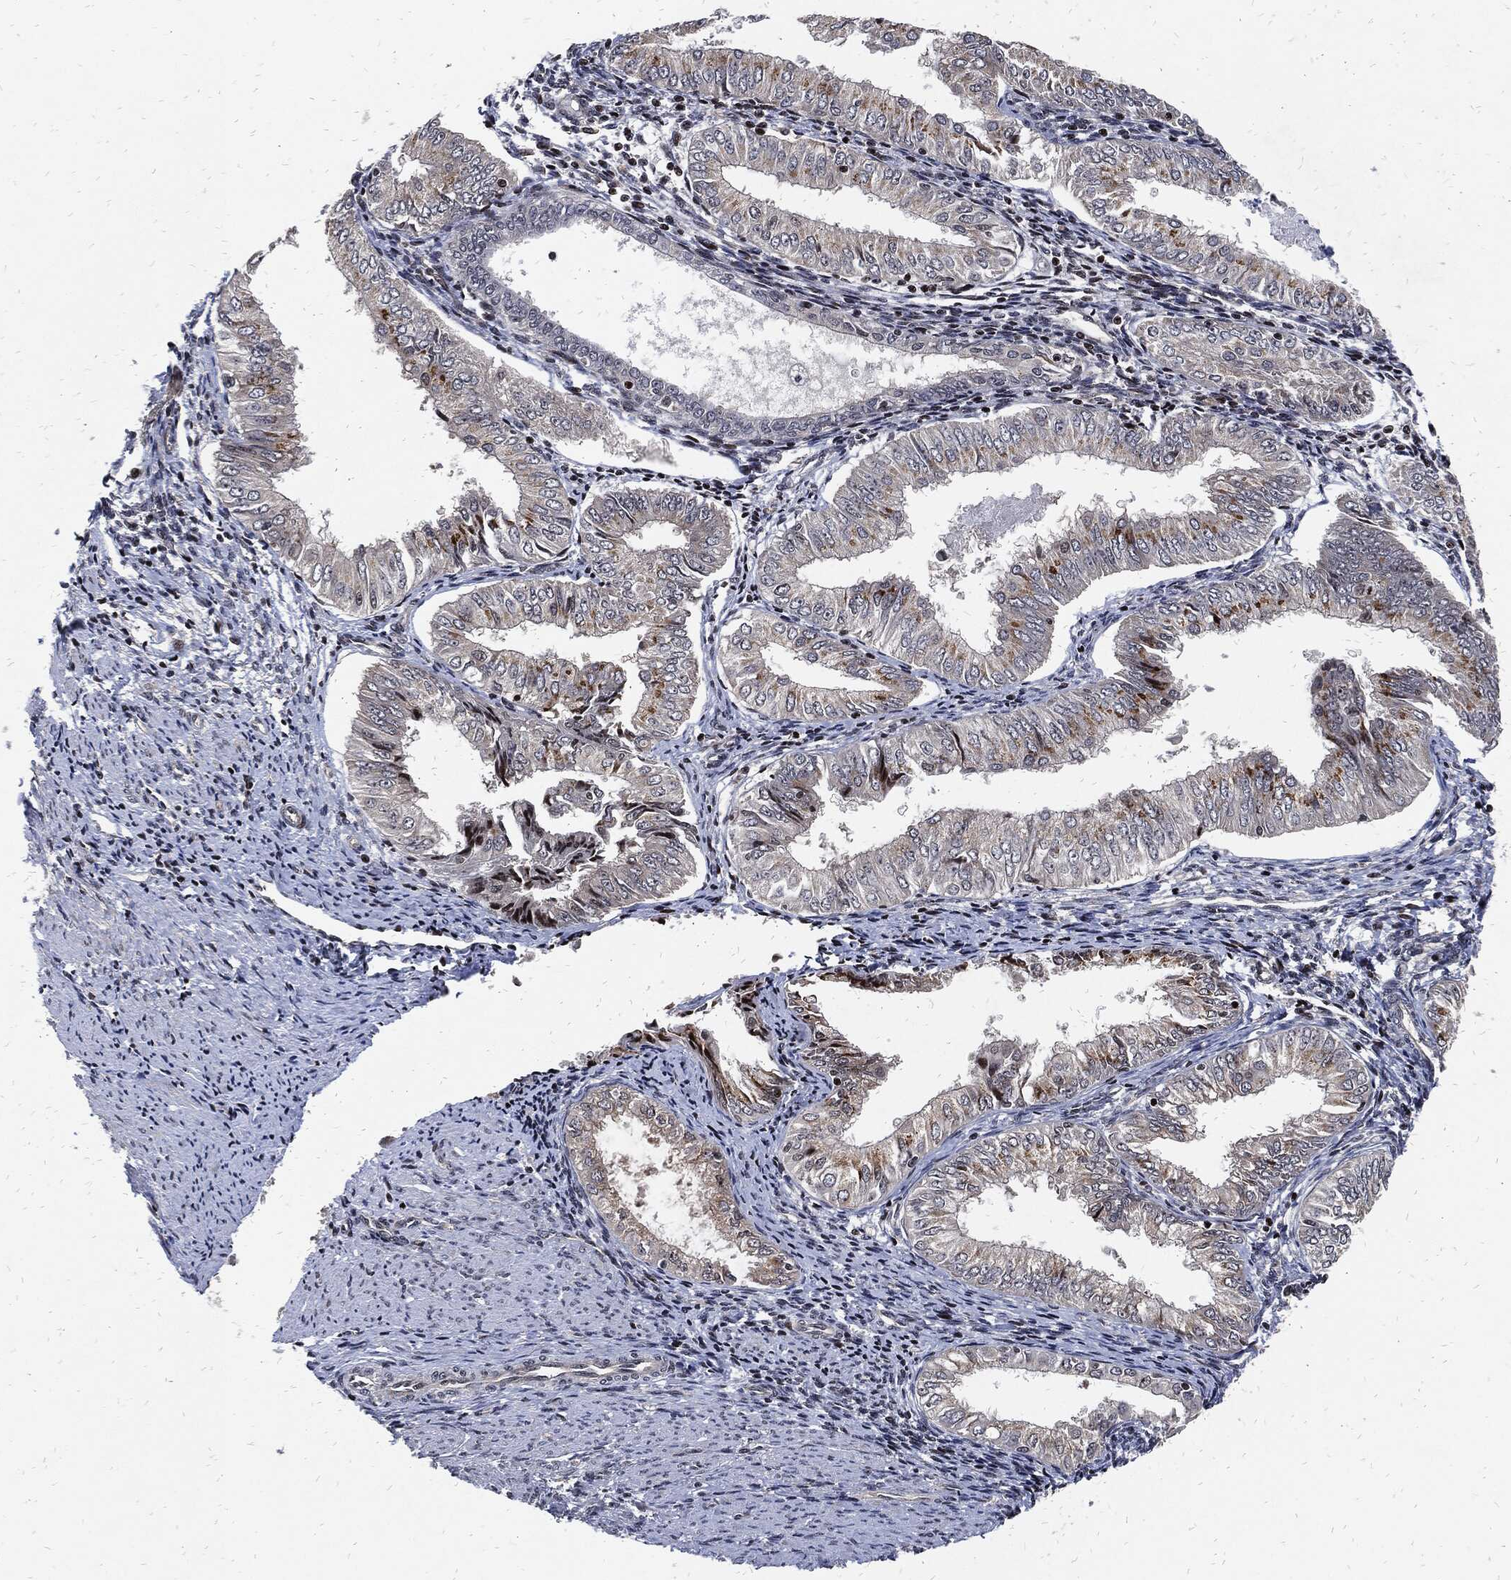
{"staining": {"intensity": "moderate", "quantity": "25%-75%", "location": "cytoplasmic/membranous"}, "tissue": "endometrial cancer", "cell_type": "Tumor cells", "image_type": "cancer", "snomed": [{"axis": "morphology", "description": "Adenocarcinoma, NOS"}, {"axis": "topography", "description": "Endometrium"}], "caption": "Immunohistochemistry micrograph of adenocarcinoma (endometrial) stained for a protein (brown), which displays medium levels of moderate cytoplasmic/membranous positivity in approximately 25%-75% of tumor cells.", "gene": "ZNF775", "patient": {"sex": "female", "age": 53}}